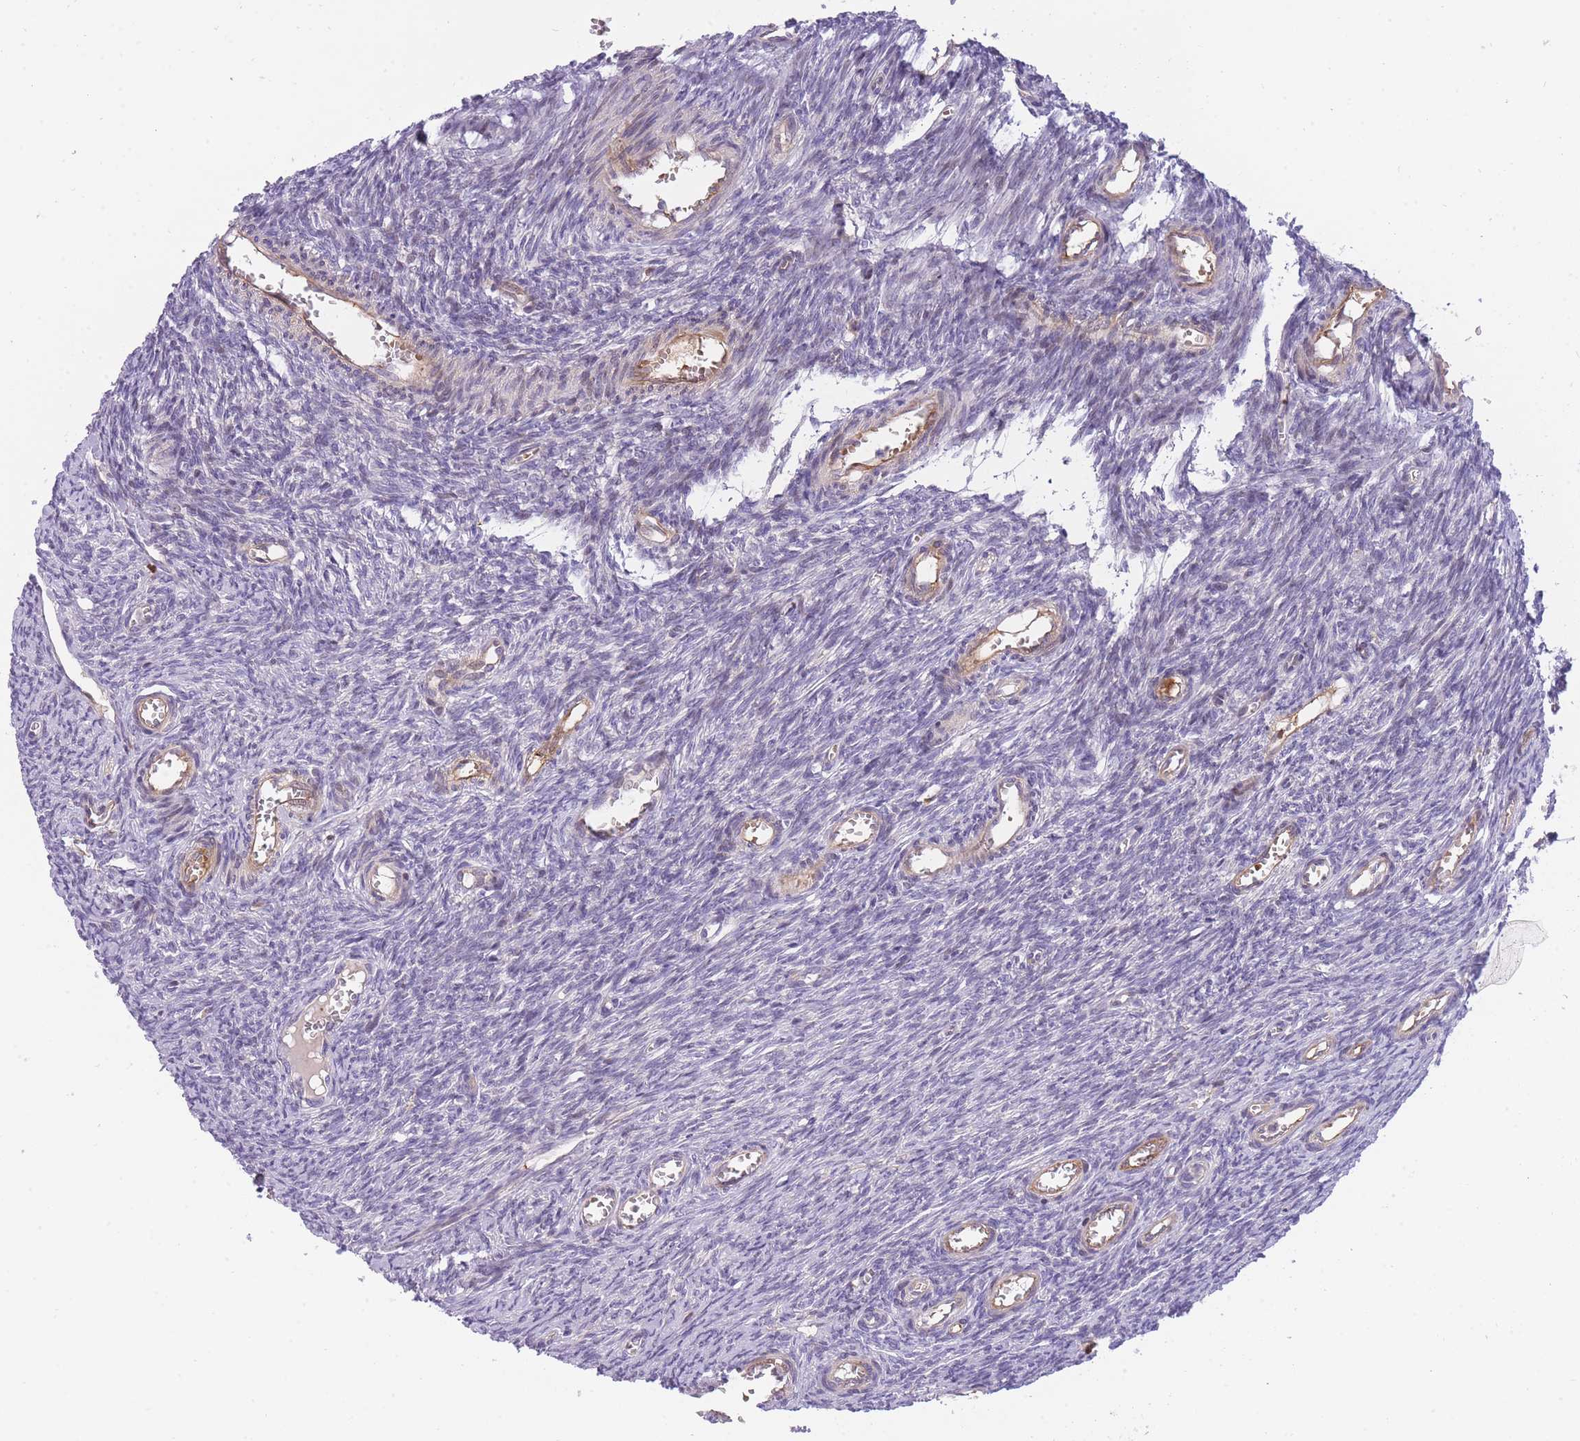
{"staining": {"intensity": "negative", "quantity": "none", "location": "none"}, "tissue": "ovary", "cell_type": "Ovarian stroma cells", "image_type": "normal", "snomed": [{"axis": "morphology", "description": "Normal tissue, NOS"}, {"axis": "topography", "description": "Ovary"}], "caption": "This micrograph is of normal ovary stained with immunohistochemistry to label a protein in brown with the nuclei are counter-stained blue. There is no positivity in ovarian stroma cells.", "gene": "CRYGN", "patient": {"sex": "female", "age": 44}}